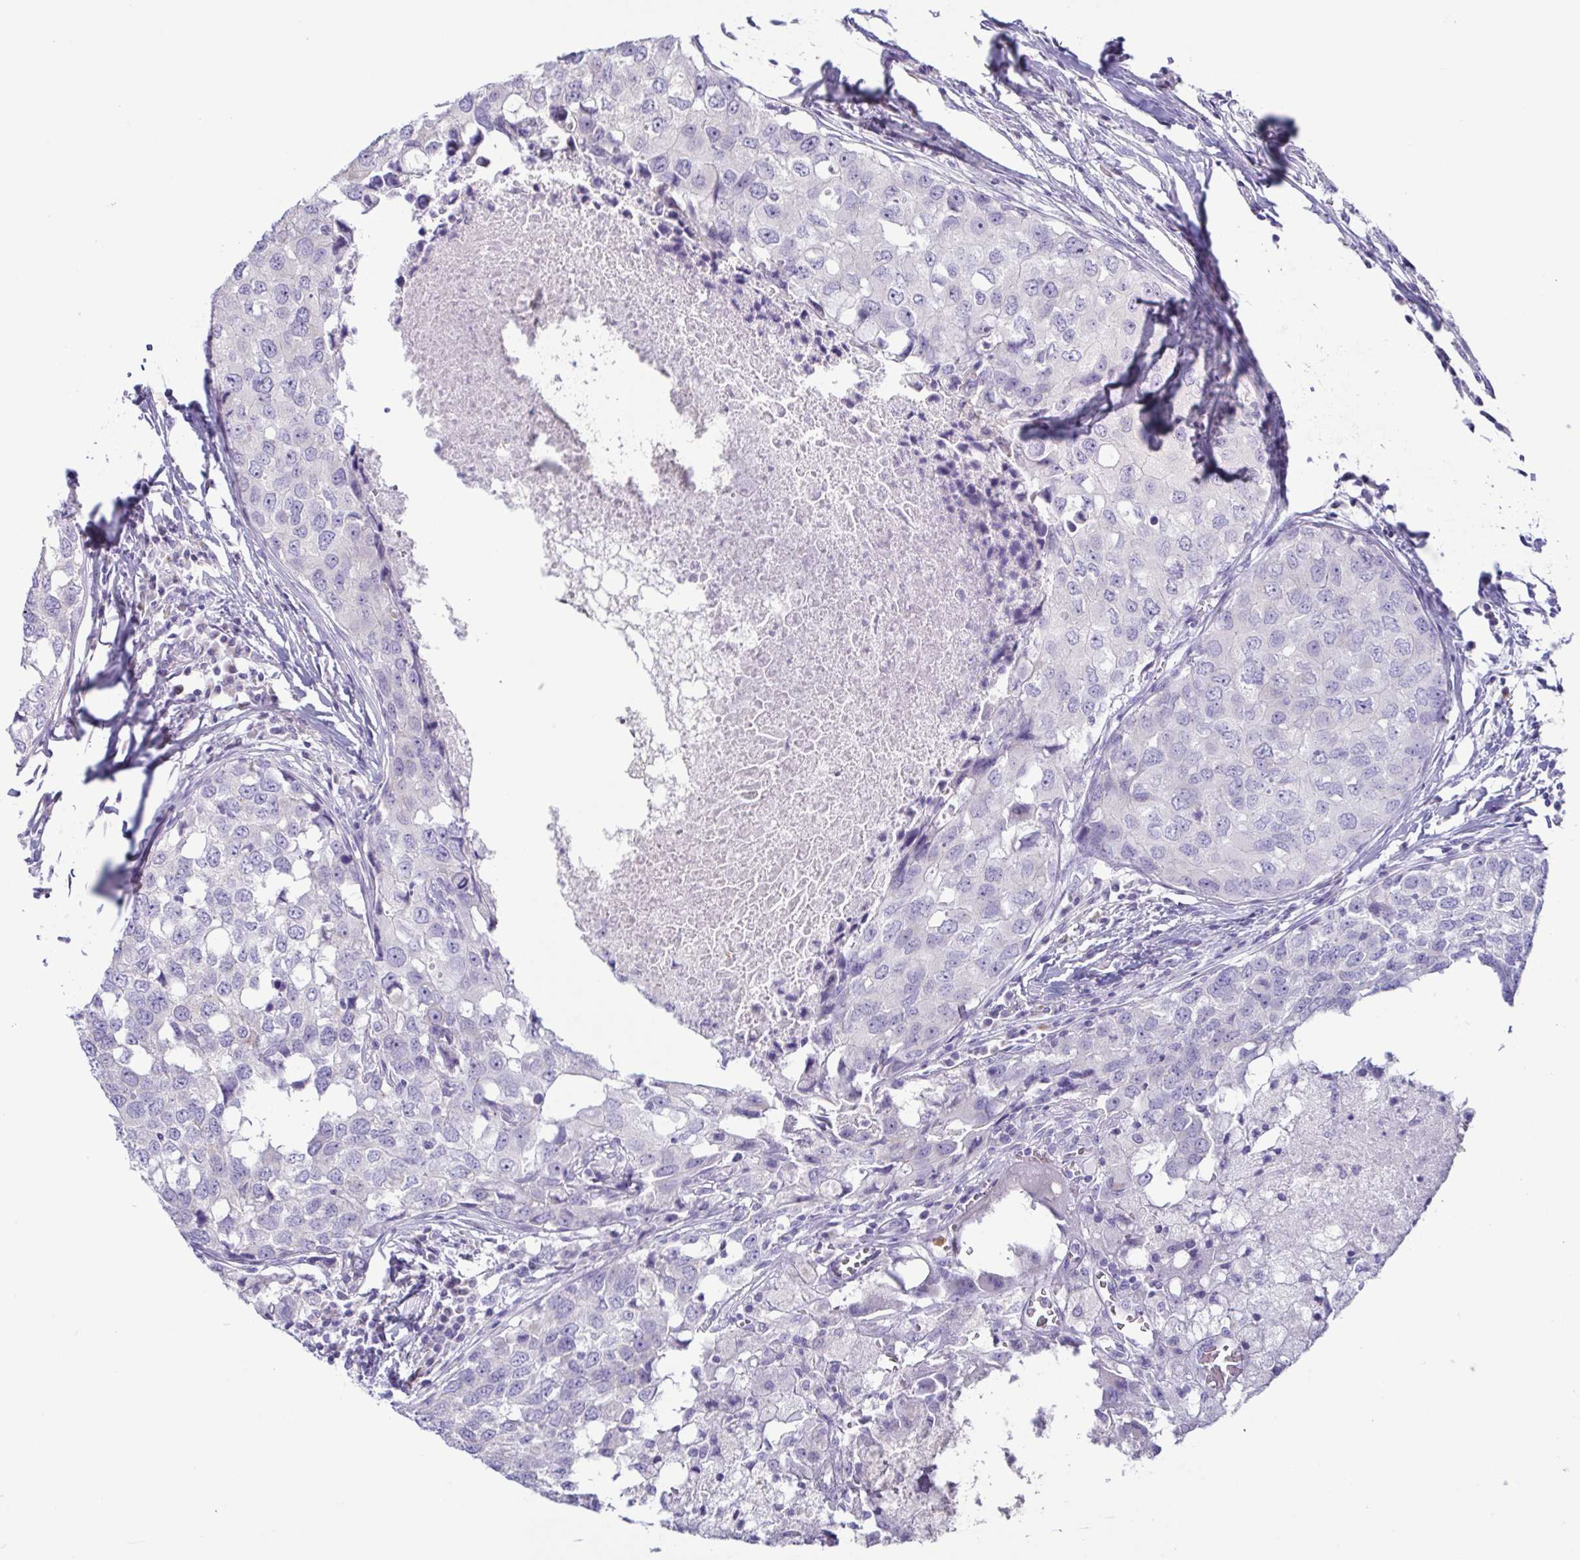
{"staining": {"intensity": "negative", "quantity": "none", "location": "none"}, "tissue": "breast cancer", "cell_type": "Tumor cells", "image_type": "cancer", "snomed": [{"axis": "morphology", "description": "Duct carcinoma"}, {"axis": "topography", "description": "Breast"}], "caption": "The photomicrograph shows no significant expression in tumor cells of invasive ductal carcinoma (breast). Nuclei are stained in blue.", "gene": "AZU1", "patient": {"sex": "female", "age": 27}}